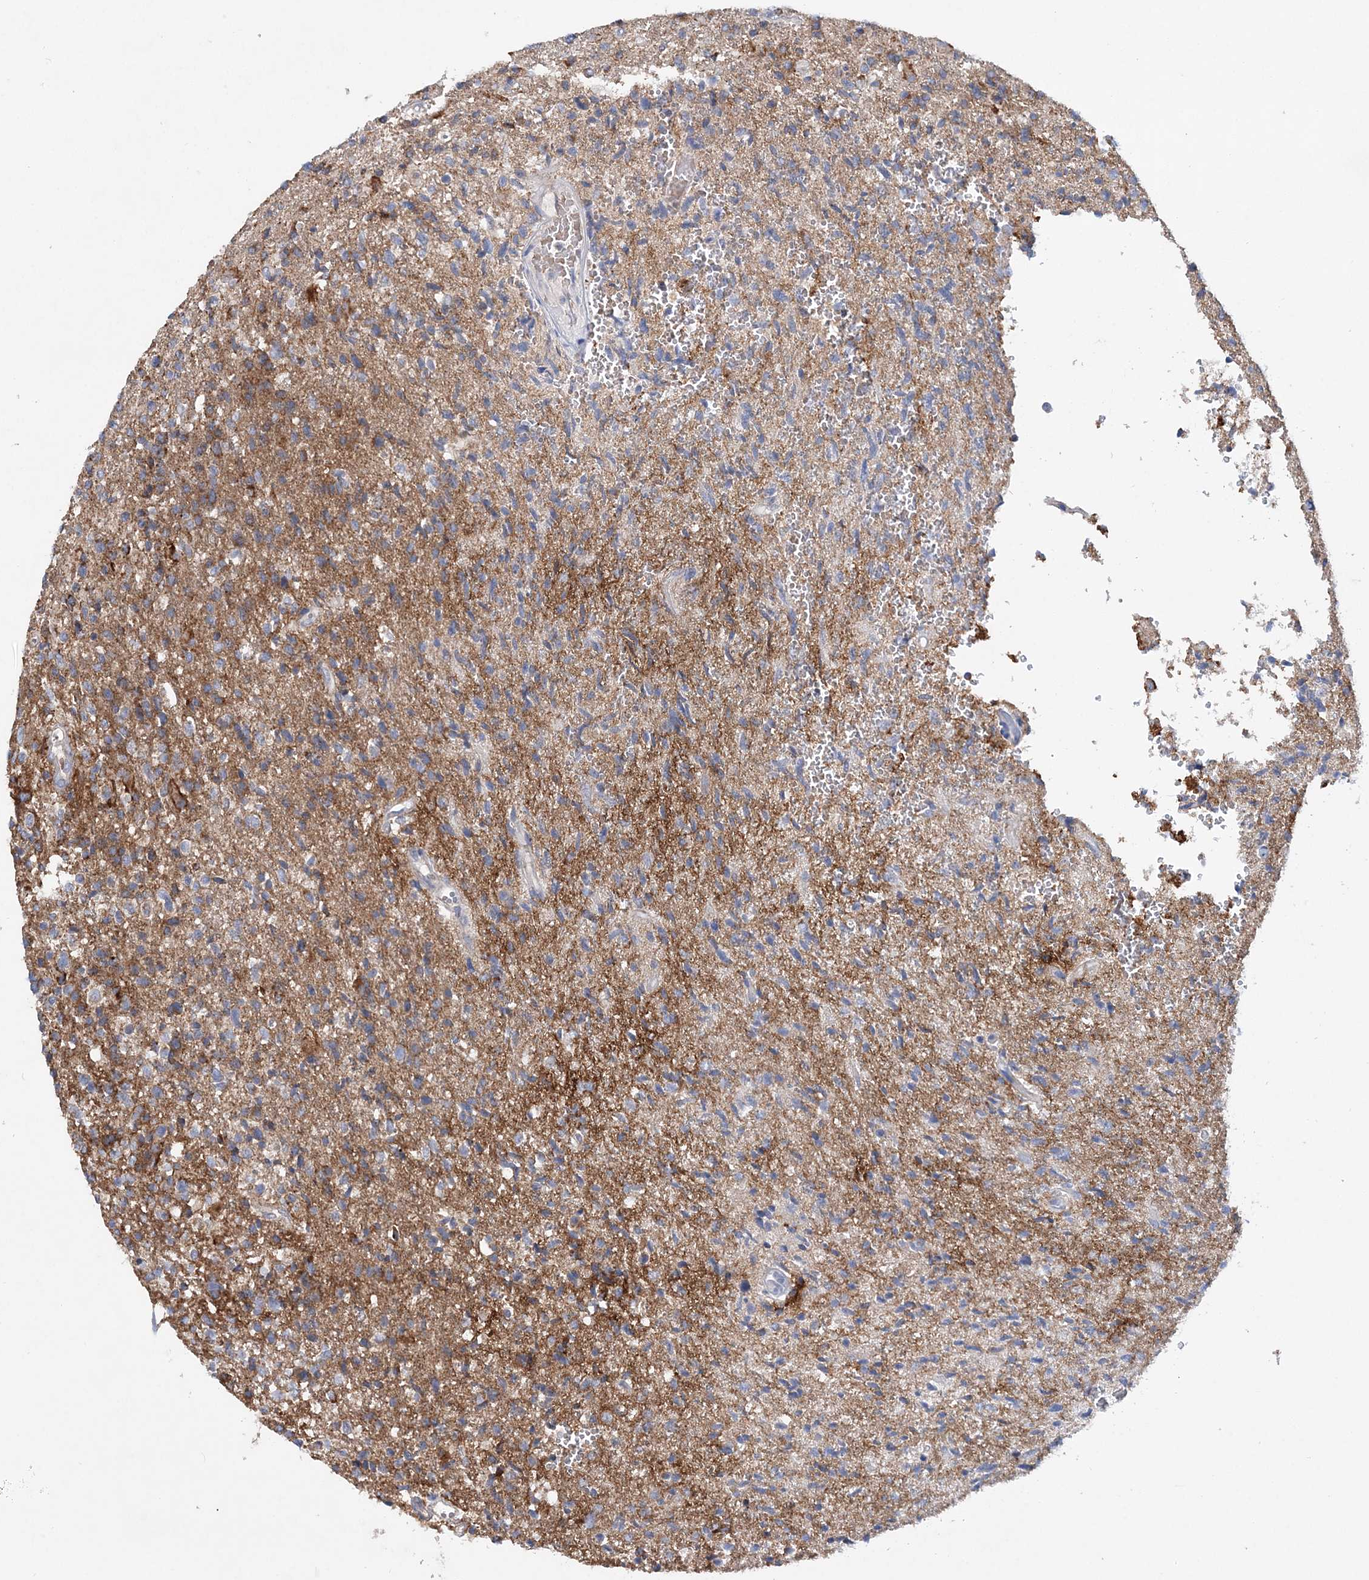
{"staining": {"intensity": "moderate", "quantity": "<25%", "location": "cytoplasmic/membranous"}, "tissue": "glioma", "cell_type": "Tumor cells", "image_type": "cancer", "snomed": [{"axis": "morphology", "description": "Glioma, malignant, High grade"}, {"axis": "topography", "description": "Brain"}], "caption": "About <25% of tumor cells in human high-grade glioma (malignant) reveal moderate cytoplasmic/membranous protein positivity as visualized by brown immunohistochemical staining.", "gene": "TRAPPC13", "patient": {"sex": "male", "age": 72}}